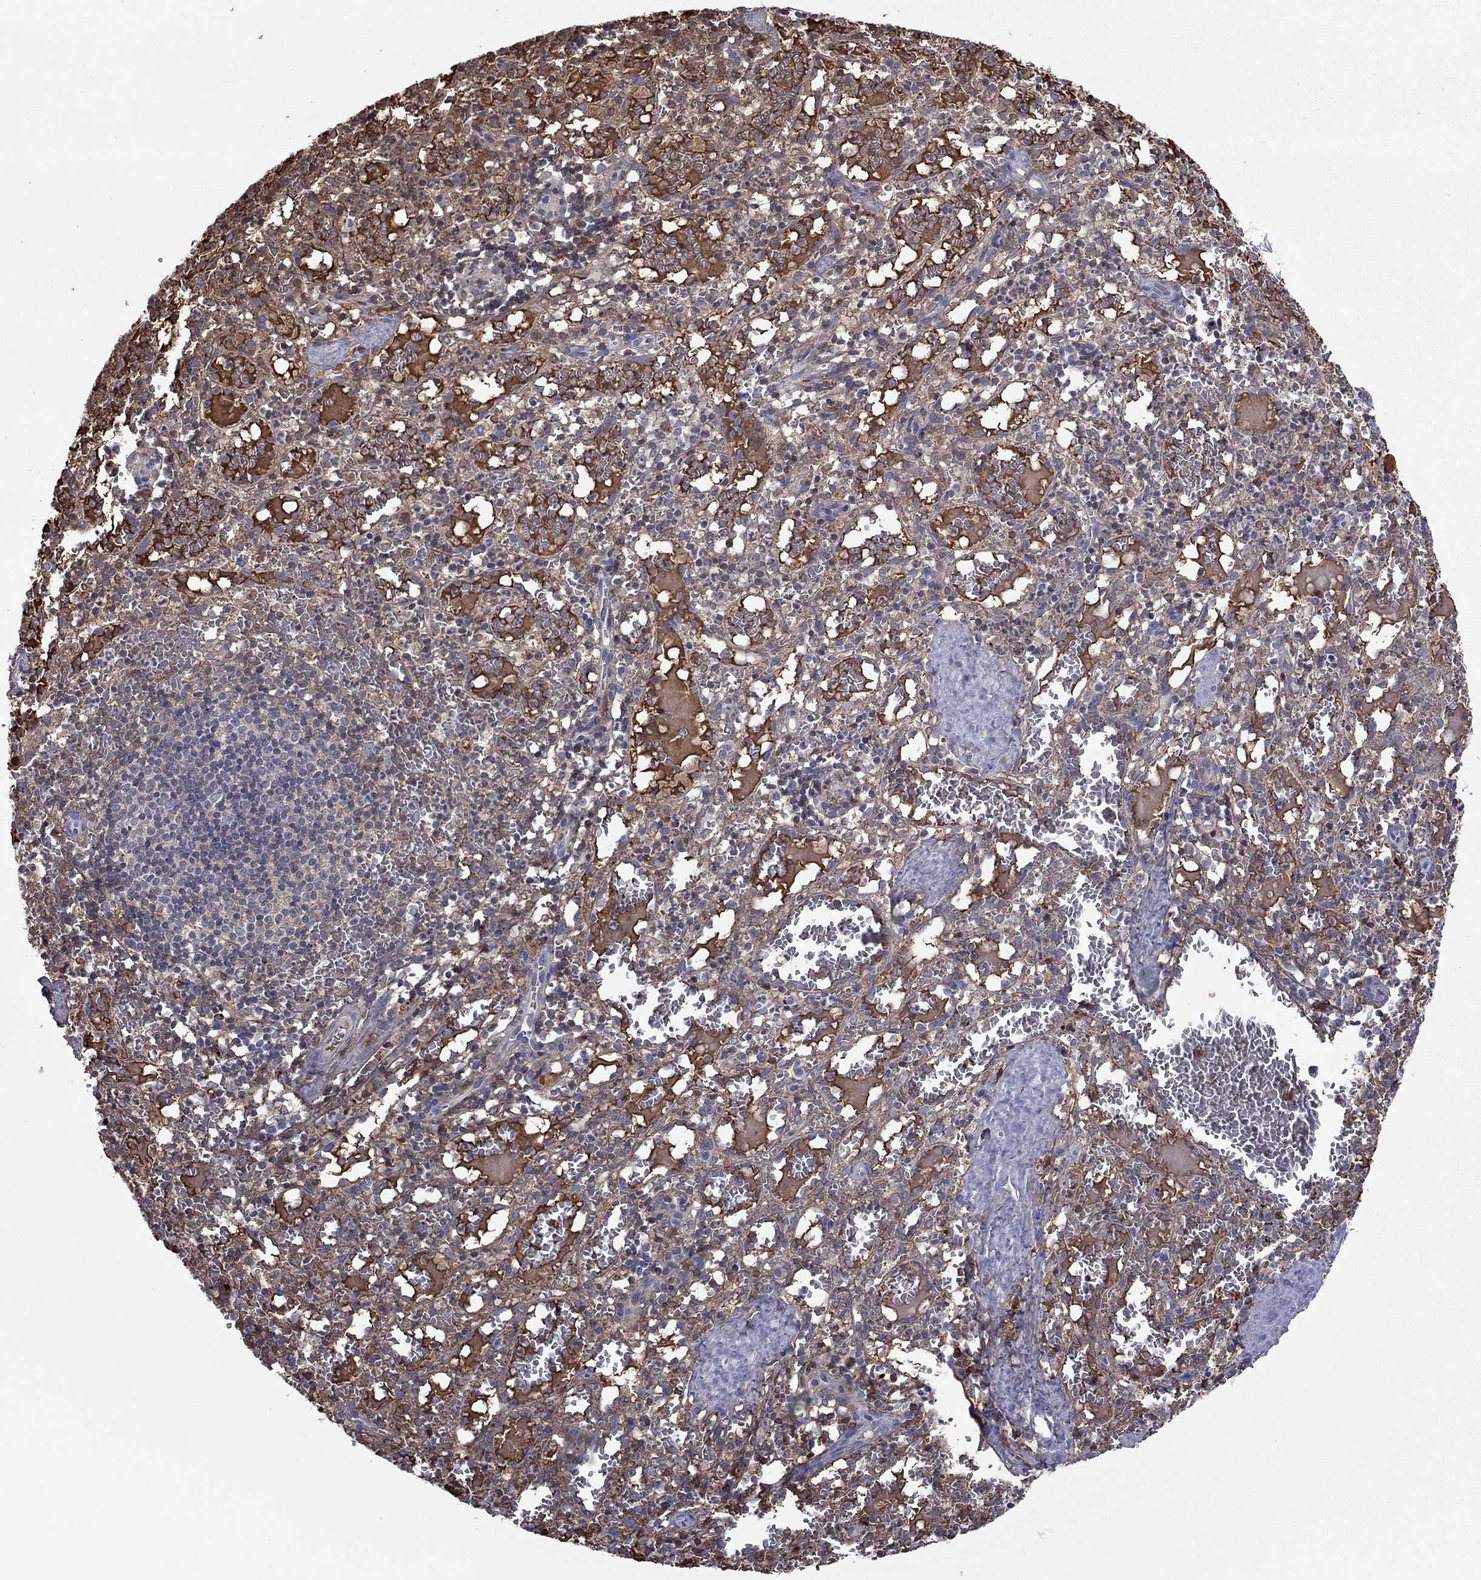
{"staining": {"intensity": "moderate", "quantity": "25%-75%", "location": "cytoplasmic/membranous"}, "tissue": "spleen", "cell_type": "Cells in red pulp", "image_type": "normal", "snomed": [{"axis": "morphology", "description": "Normal tissue, NOS"}, {"axis": "topography", "description": "Spleen"}], "caption": "High-power microscopy captured an immunohistochemistry (IHC) photomicrograph of unremarkable spleen, revealing moderate cytoplasmic/membranous positivity in about 25%-75% of cells in red pulp.", "gene": "HPX", "patient": {"sex": "male", "age": 11}}